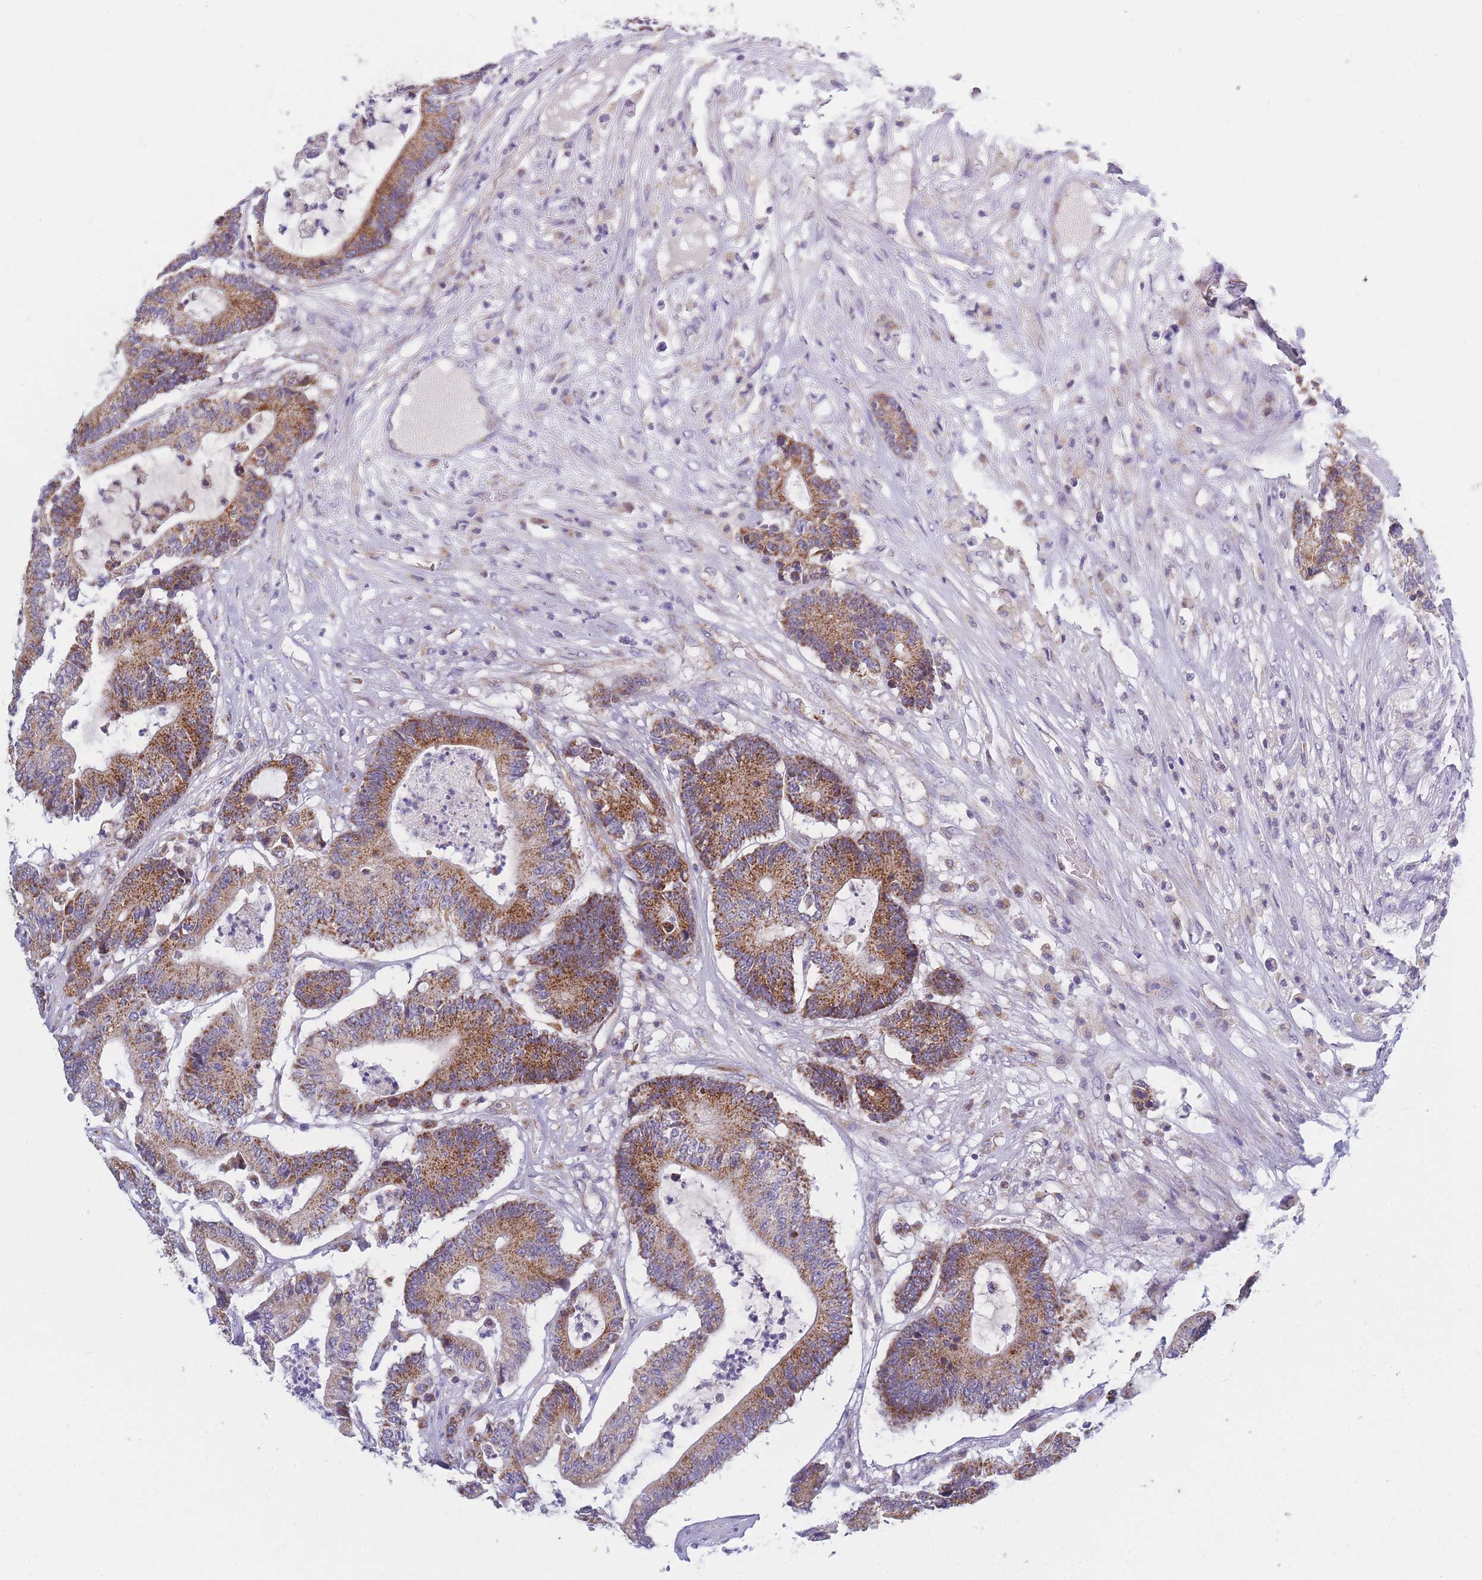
{"staining": {"intensity": "moderate", "quantity": ">75%", "location": "cytoplasmic/membranous"}, "tissue": "colorectal cancer", "cell_type": "Tumor cells", "image_type": "cancer", "snomed": [{"axis": "morphology", "description": "Adenocarcinoma, NOS"}, {"axis": "topography", "description": "Colon"}], "caption": "Immunohistochemistry (IHC) histopathology image of neoplastic tissue: human colorectal cancer (adenocarcinoma) stained using immunohistochemistry (IHC) shows medium levels of moderate protein expression localized specifically in the cytoplasmic/membranous of tumor cells, appearing as a cytoplasmic/membranous brown color.", "gene": "MRPS11", "patient": {"sex": "female", "age": 84}}